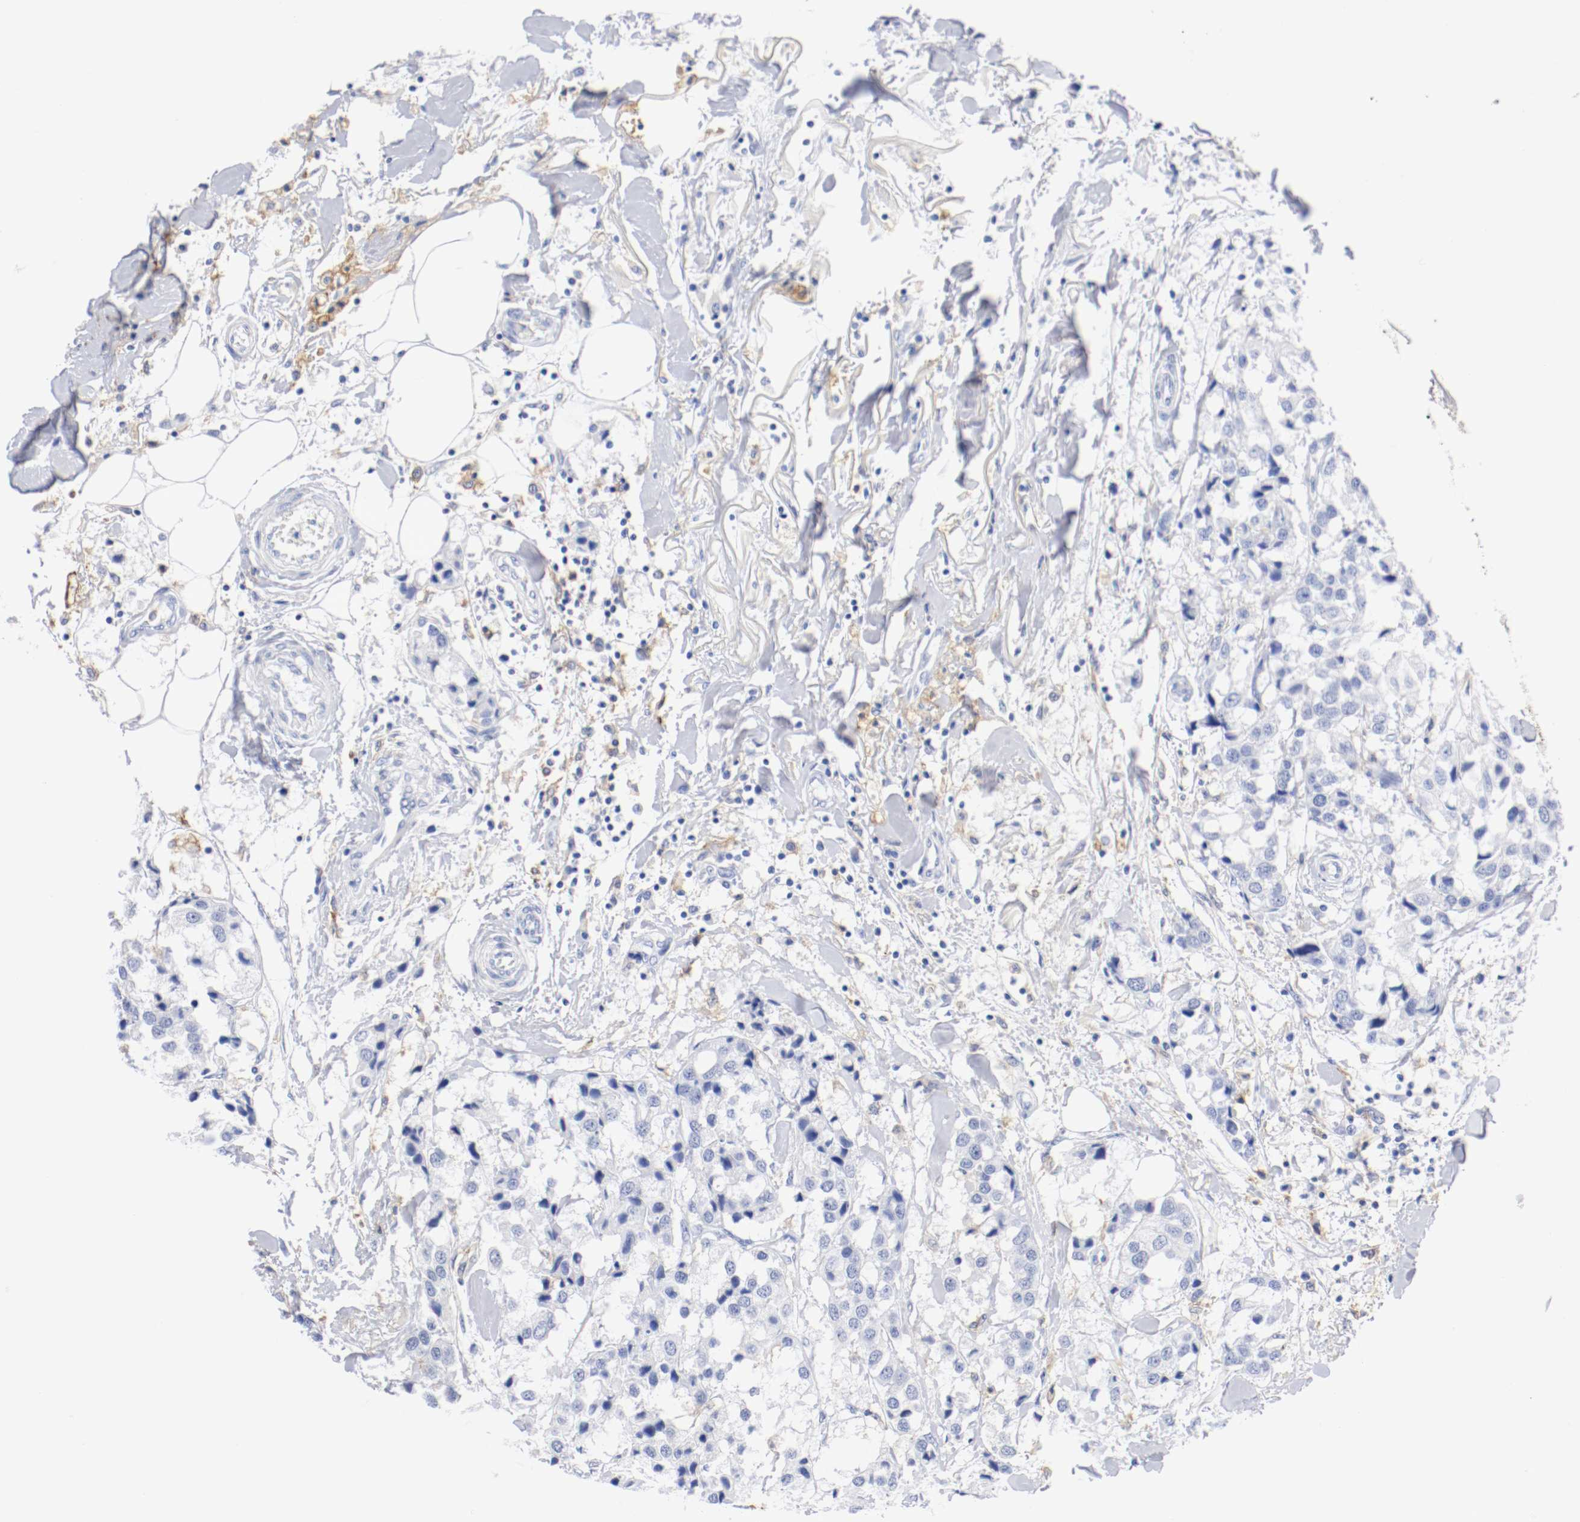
{"staining": {"intensity": "negative", "quantity": "none", "location": "none"}, "tissue": "breast cancer", "cell_type": "Tumor cells", "image_type": "cancer", "snomed": [{"axis": "morphology", "description": "Duct carcinoma"}, {"axis": "topography", "description": "Breast"}], "caption": "High magnification brightfield microscopy of breast intraductal carcinoma stained with DAB (brown) and counterstained with hematoxylin (blue): tumor cells show no significant positivity.", "gene": "ITGAX", "patient": {"sex": "female", "age": 80}}